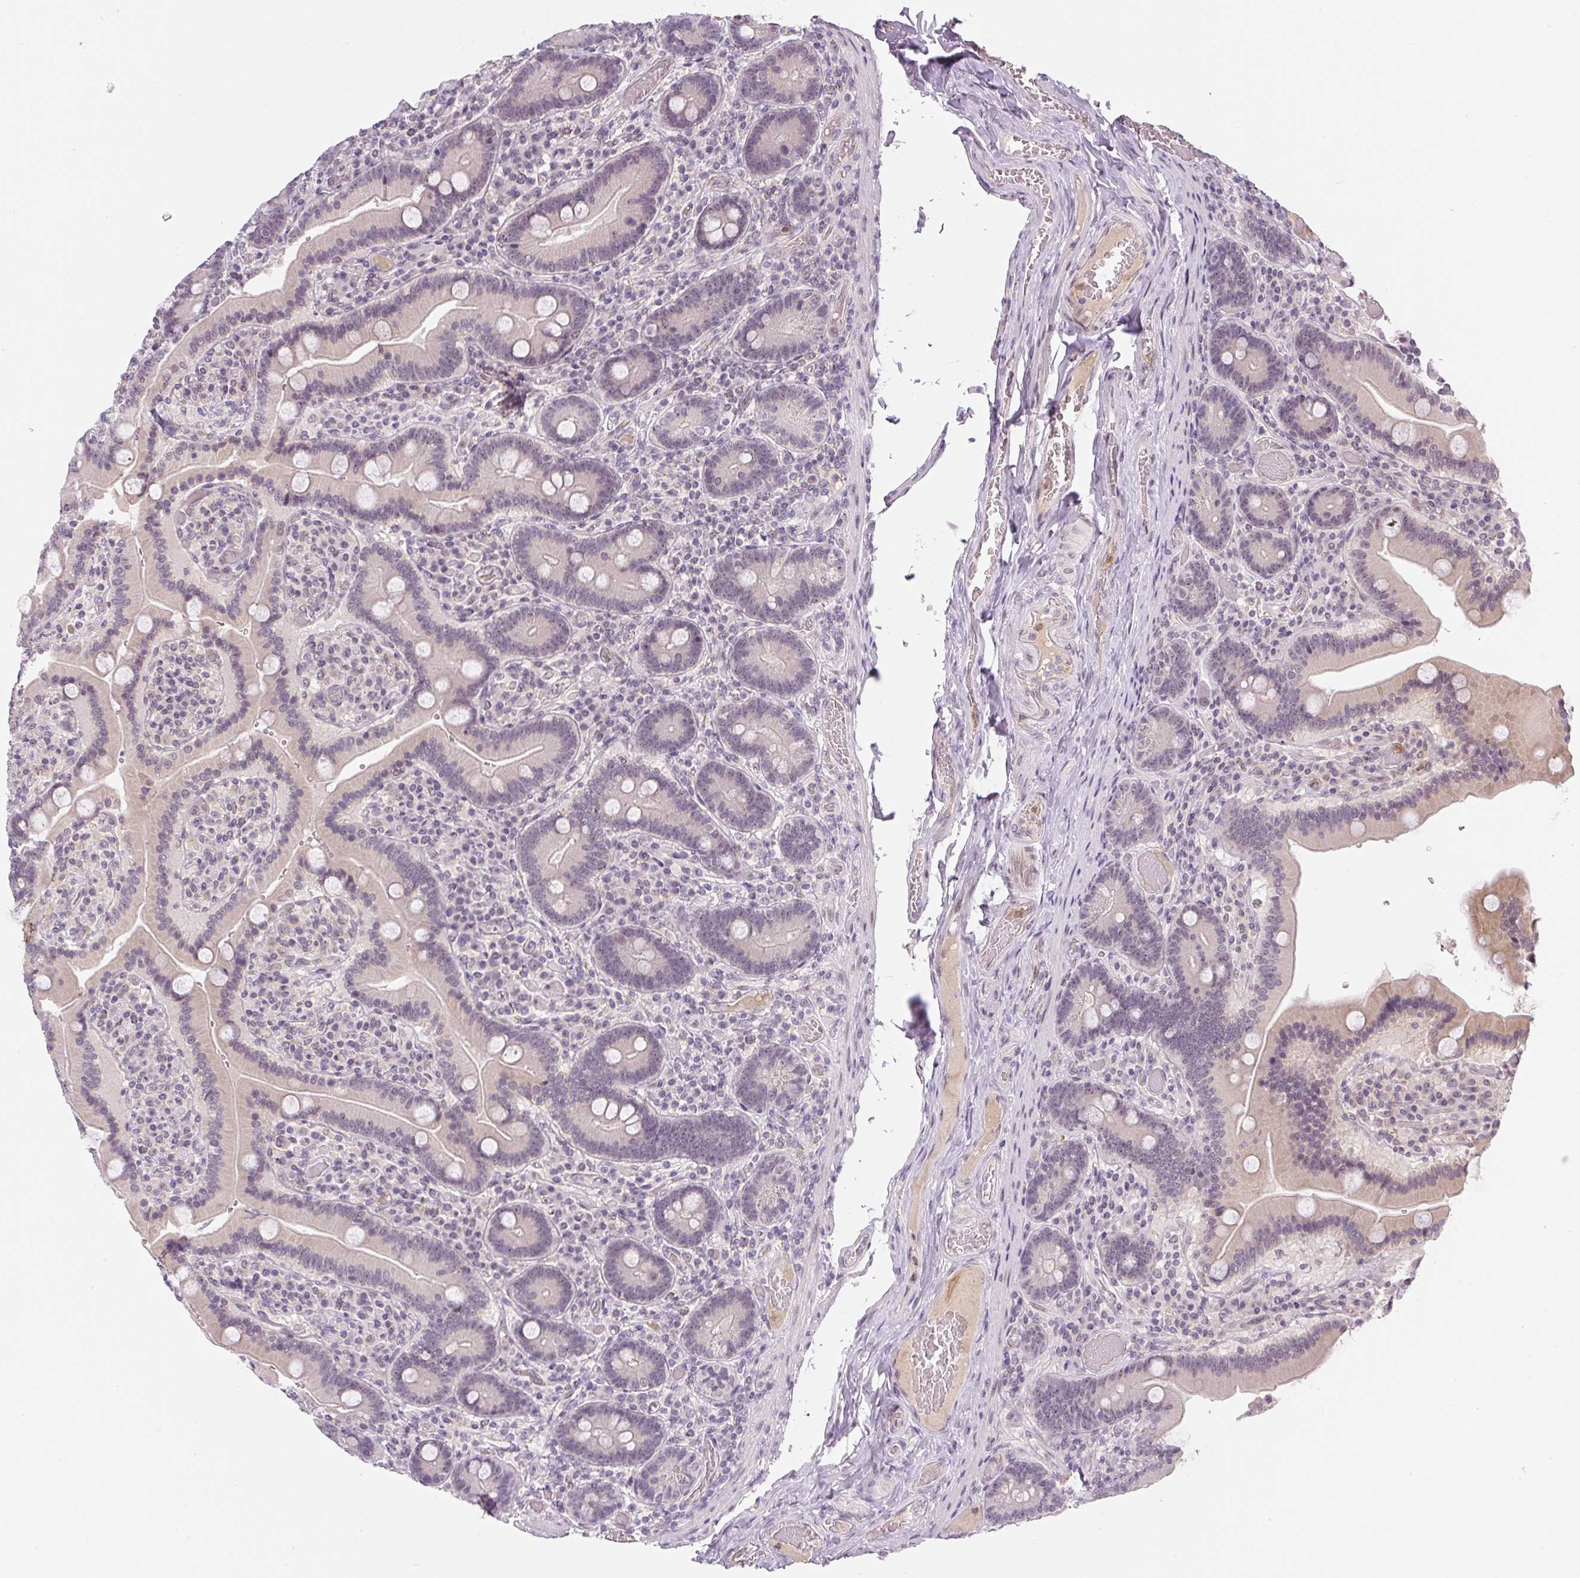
{"staining": {"intensity": "weak", "quantity": "<25%", "location": "nuclear"}, "tissue": "duodenum", "cell_type": "Glandular cells", "image_type": "normal", "snomed": [{"axis": "morphology", "description": "Normal tissue, NOS"}, {"axis": "topography", "description": "Duodenum"}], "caption": "An immunohistochemistry image of unremarkable duodenum is shown. There is no staining in glandular cells of duodenum.", "gene": "SGF29", "patient": {"sex": "female", "age": 62}}